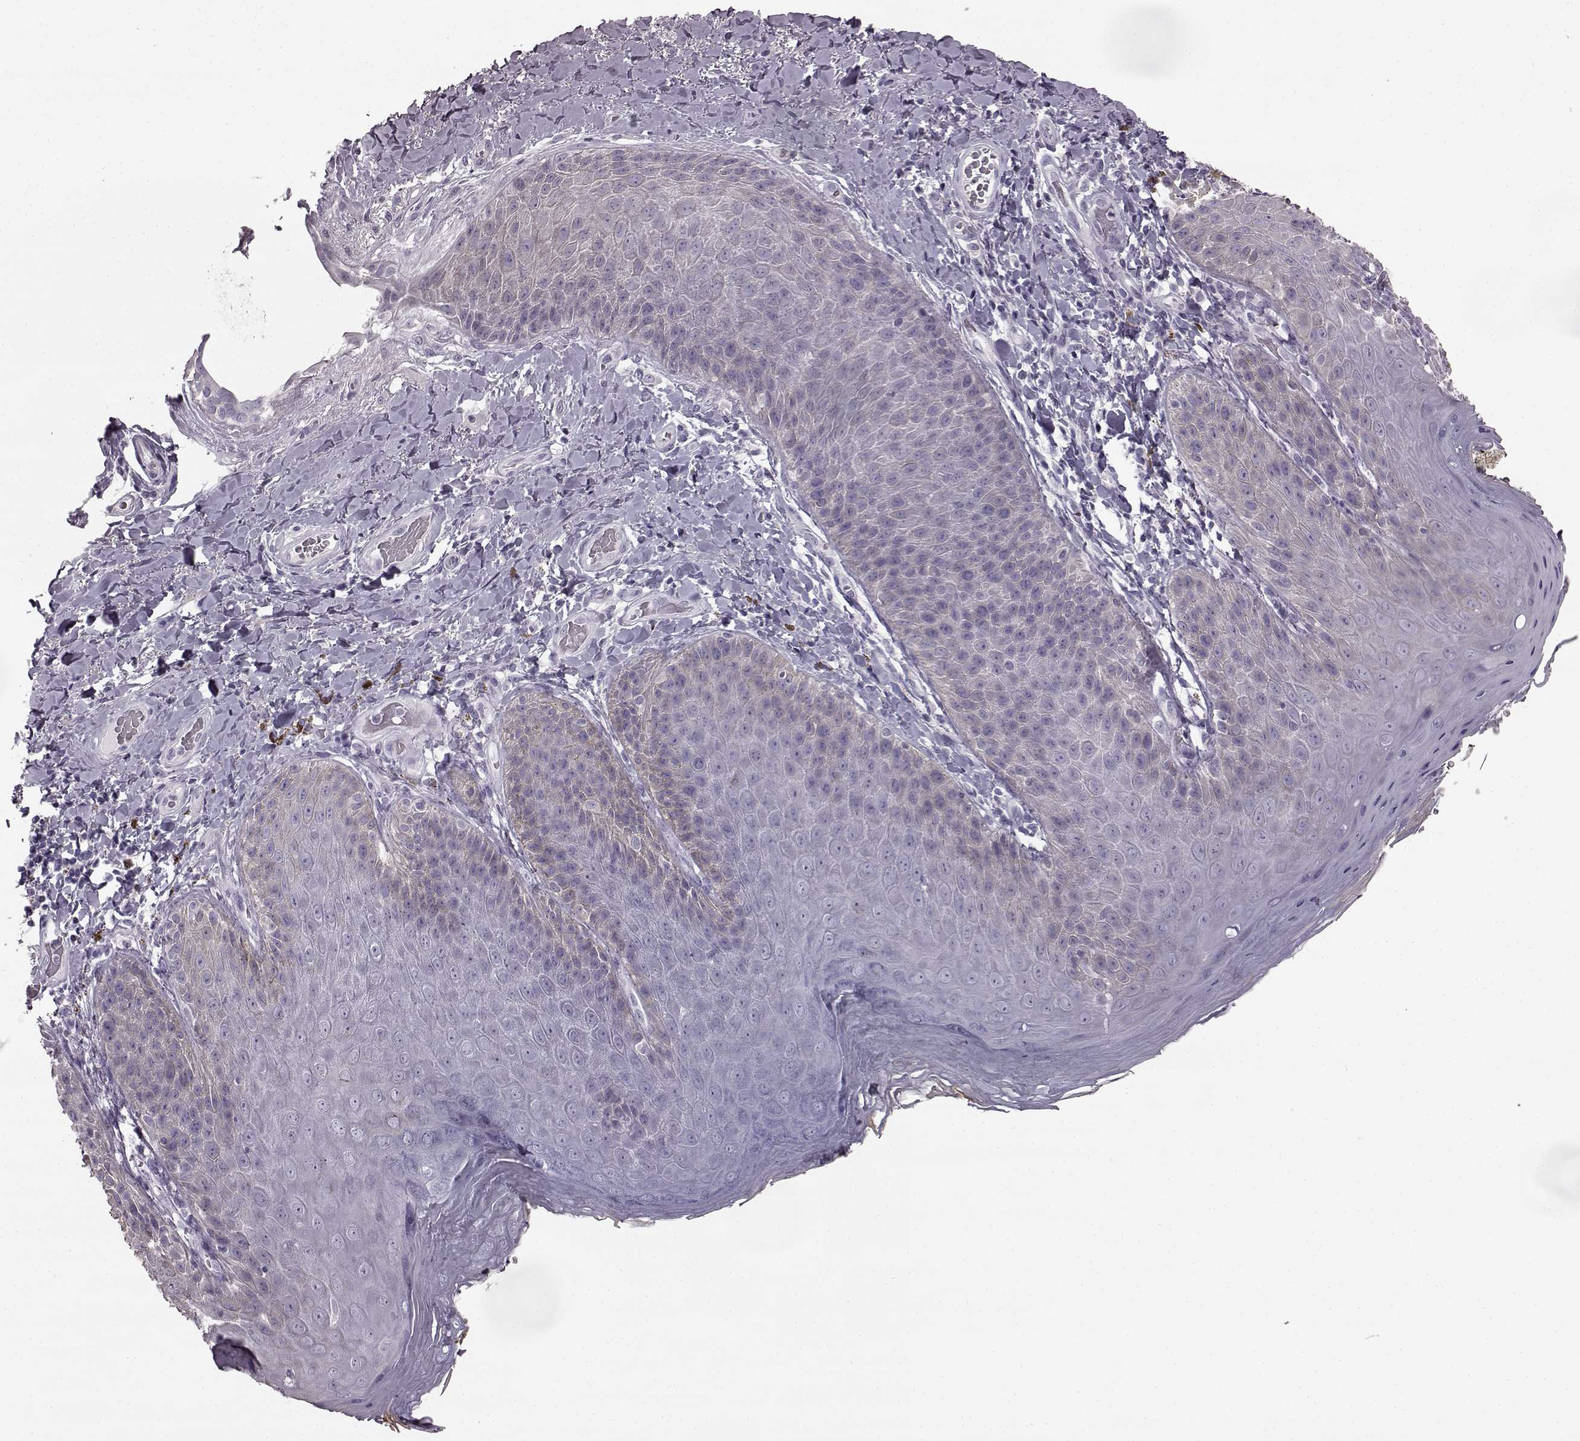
{"staining": {"intensity": "negative", "quantity": "none", "location": "none"}, "tissue": "skin", "cell_type": "Epidermal cells", "image_type": "normal", "snomed": [{"axis": "morphology", "description": "Normal tissue, NOS"}, {"axis": "topography", "description": "Anal"}], "caption": "Histopathology image shows no significant protein expression in epidermal cells of benign skin.", "gene": "ODAD4", "patient": {"sex": "male", "age": 53}}